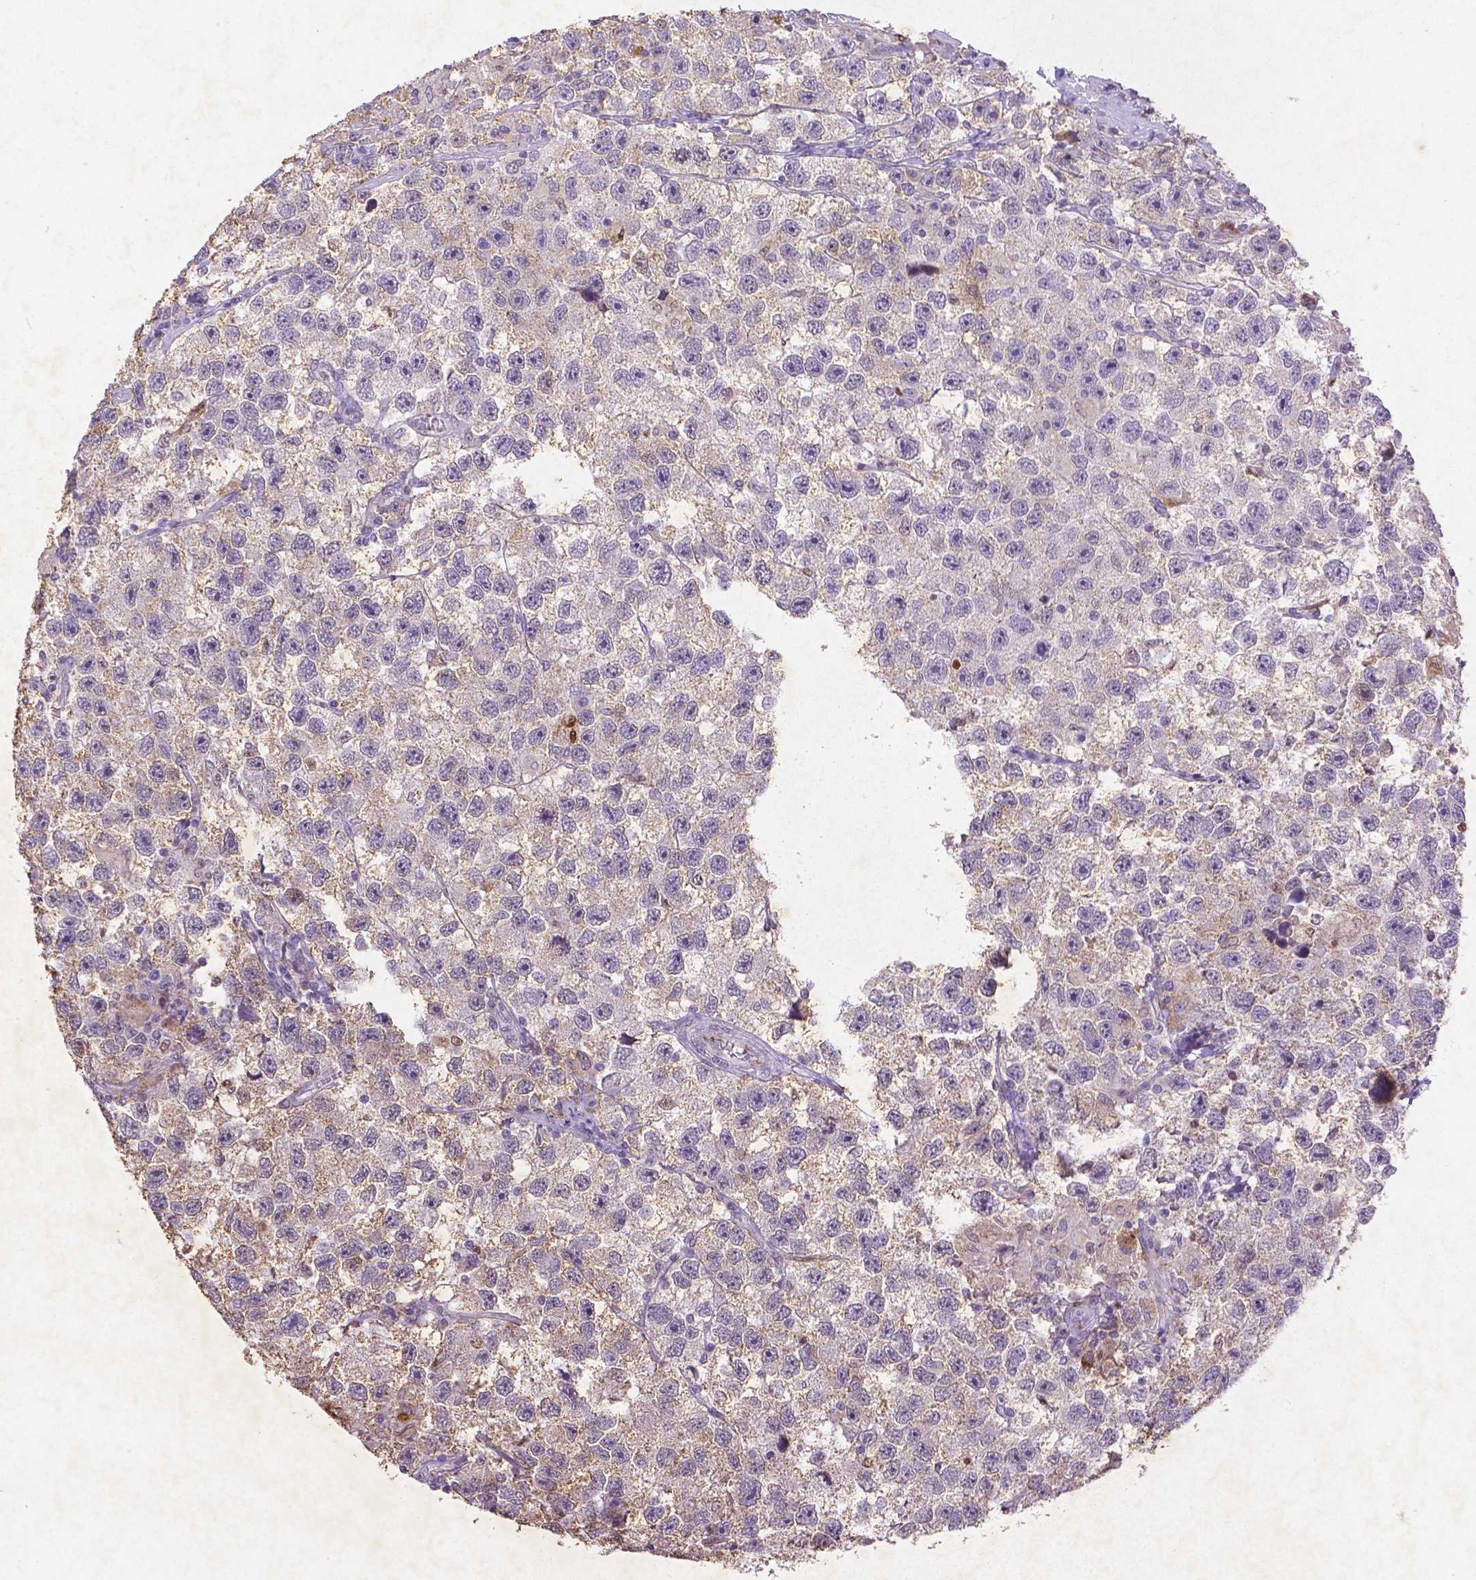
{"staining": {"intensity": "weak", "quantity": ">75%", "location": "cytoplasmic/membranous"}, "tissue": "testis cancer", "cell_type": "Tumor cells", "image_type": "cancer", "snomed": [{"axis": "morphology", "description": "Seminoma, NOS"}, {"axis": "topography", "description": "Testis"}], "caption": "Immunohistochemical staining of testis seminoma demonstrates low levels of weak cytoplasmic/membranous protein expression in approximately >75% of tumor cells.", "gene": "CDKN1A", "patient": {"sex": "male", "age": 26}}